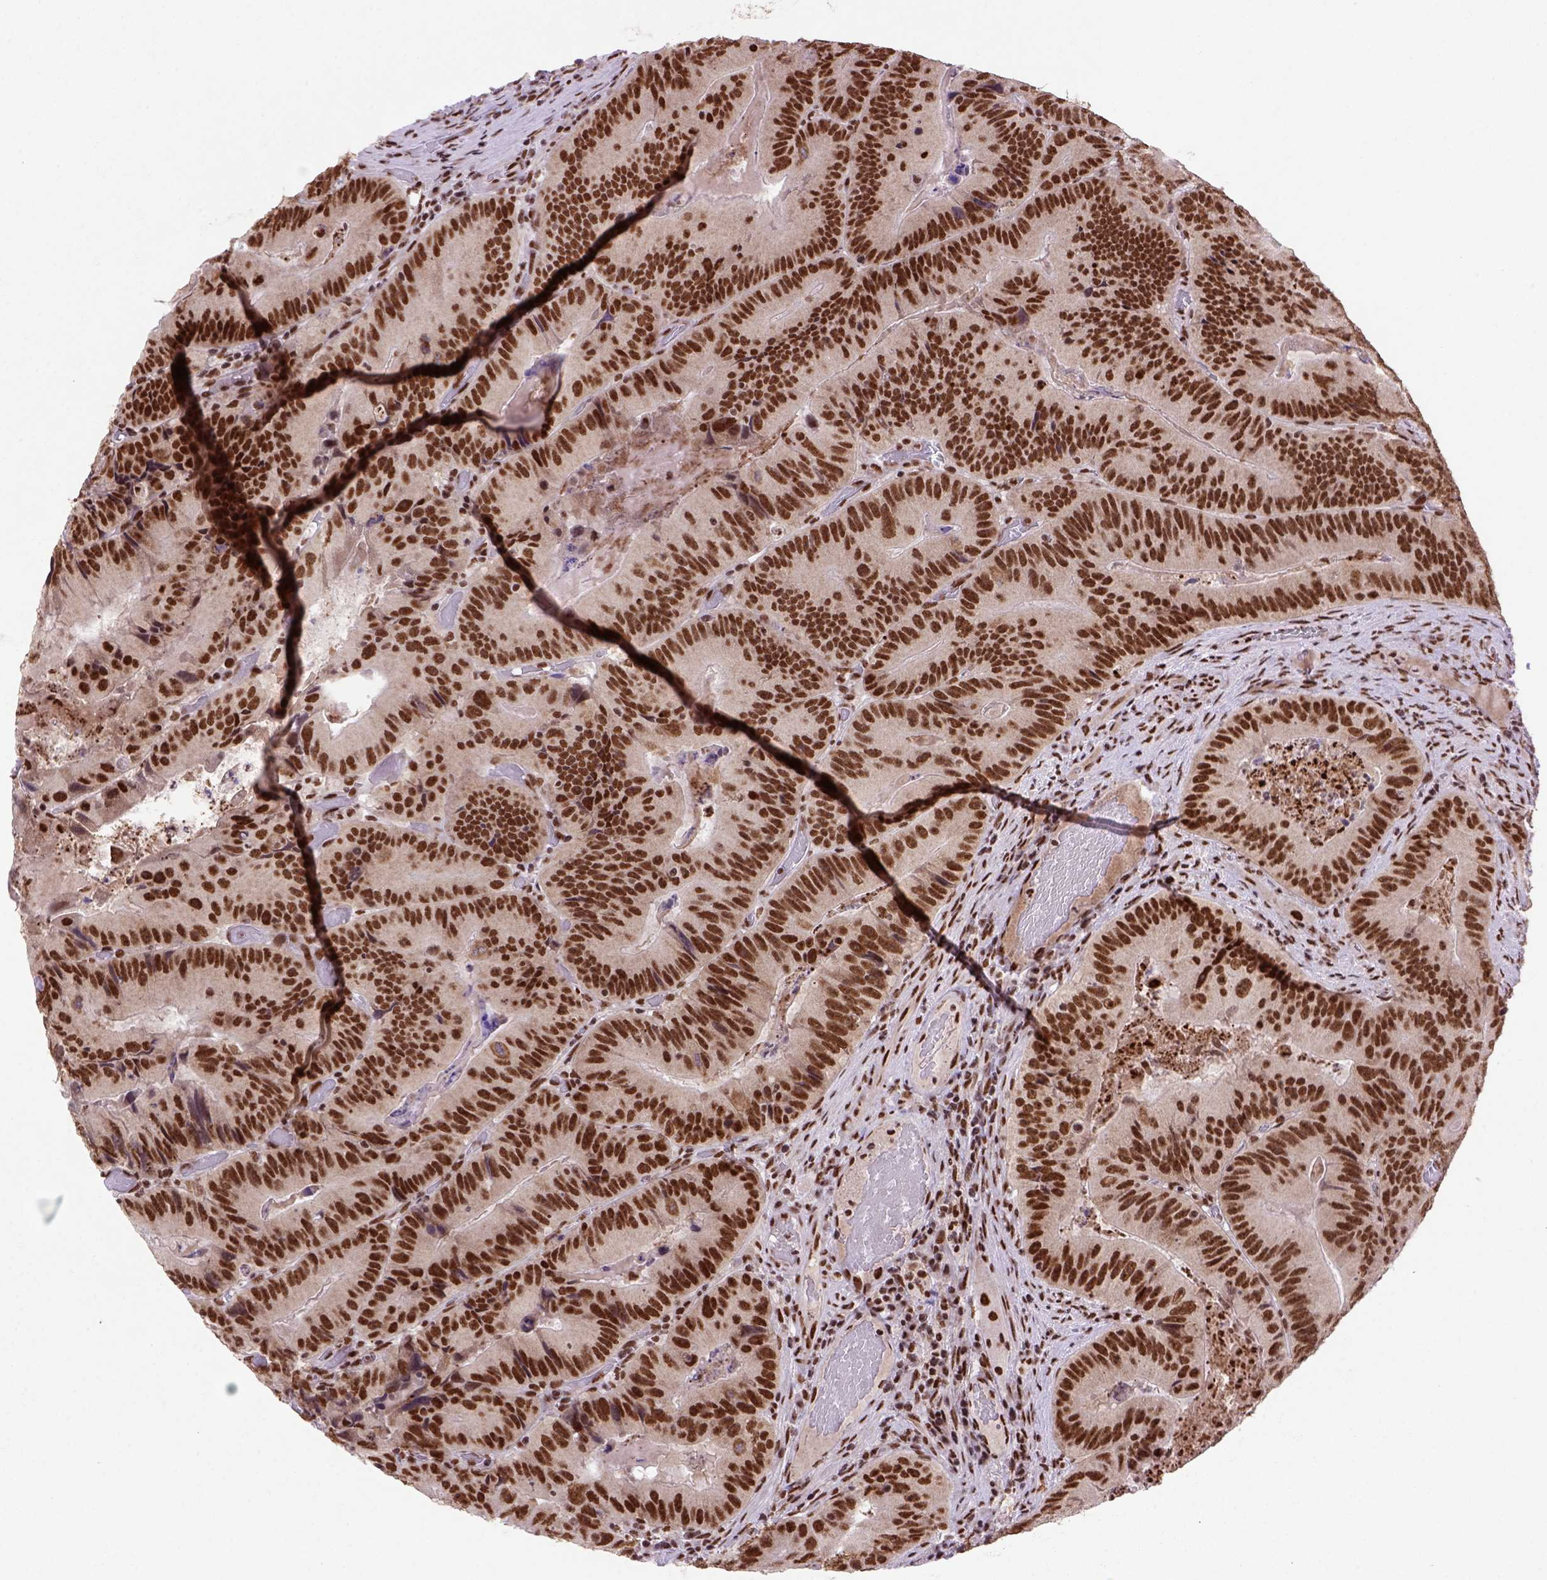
{"staining": {"intensity": "strong", "quantity": ">75%", "location": "nuclear"}, "tissue": "colorectal cancer", "cell_type": "Tumor cells", "image_type": "cancer", "snomed": [{"axis": "morphology", "description": "Adenocarcinoma, NOS"}, {"axis": "topography", "description": "Colon"}], "caption": "Human adenocarcinoma (colorectal) stained for a protein (brown) demonstrates strong nuclear positive staining in approximately >75% of tumor cells.", "gene": "NSMCE2", "patient": {"sex": "female", "age": 86}}